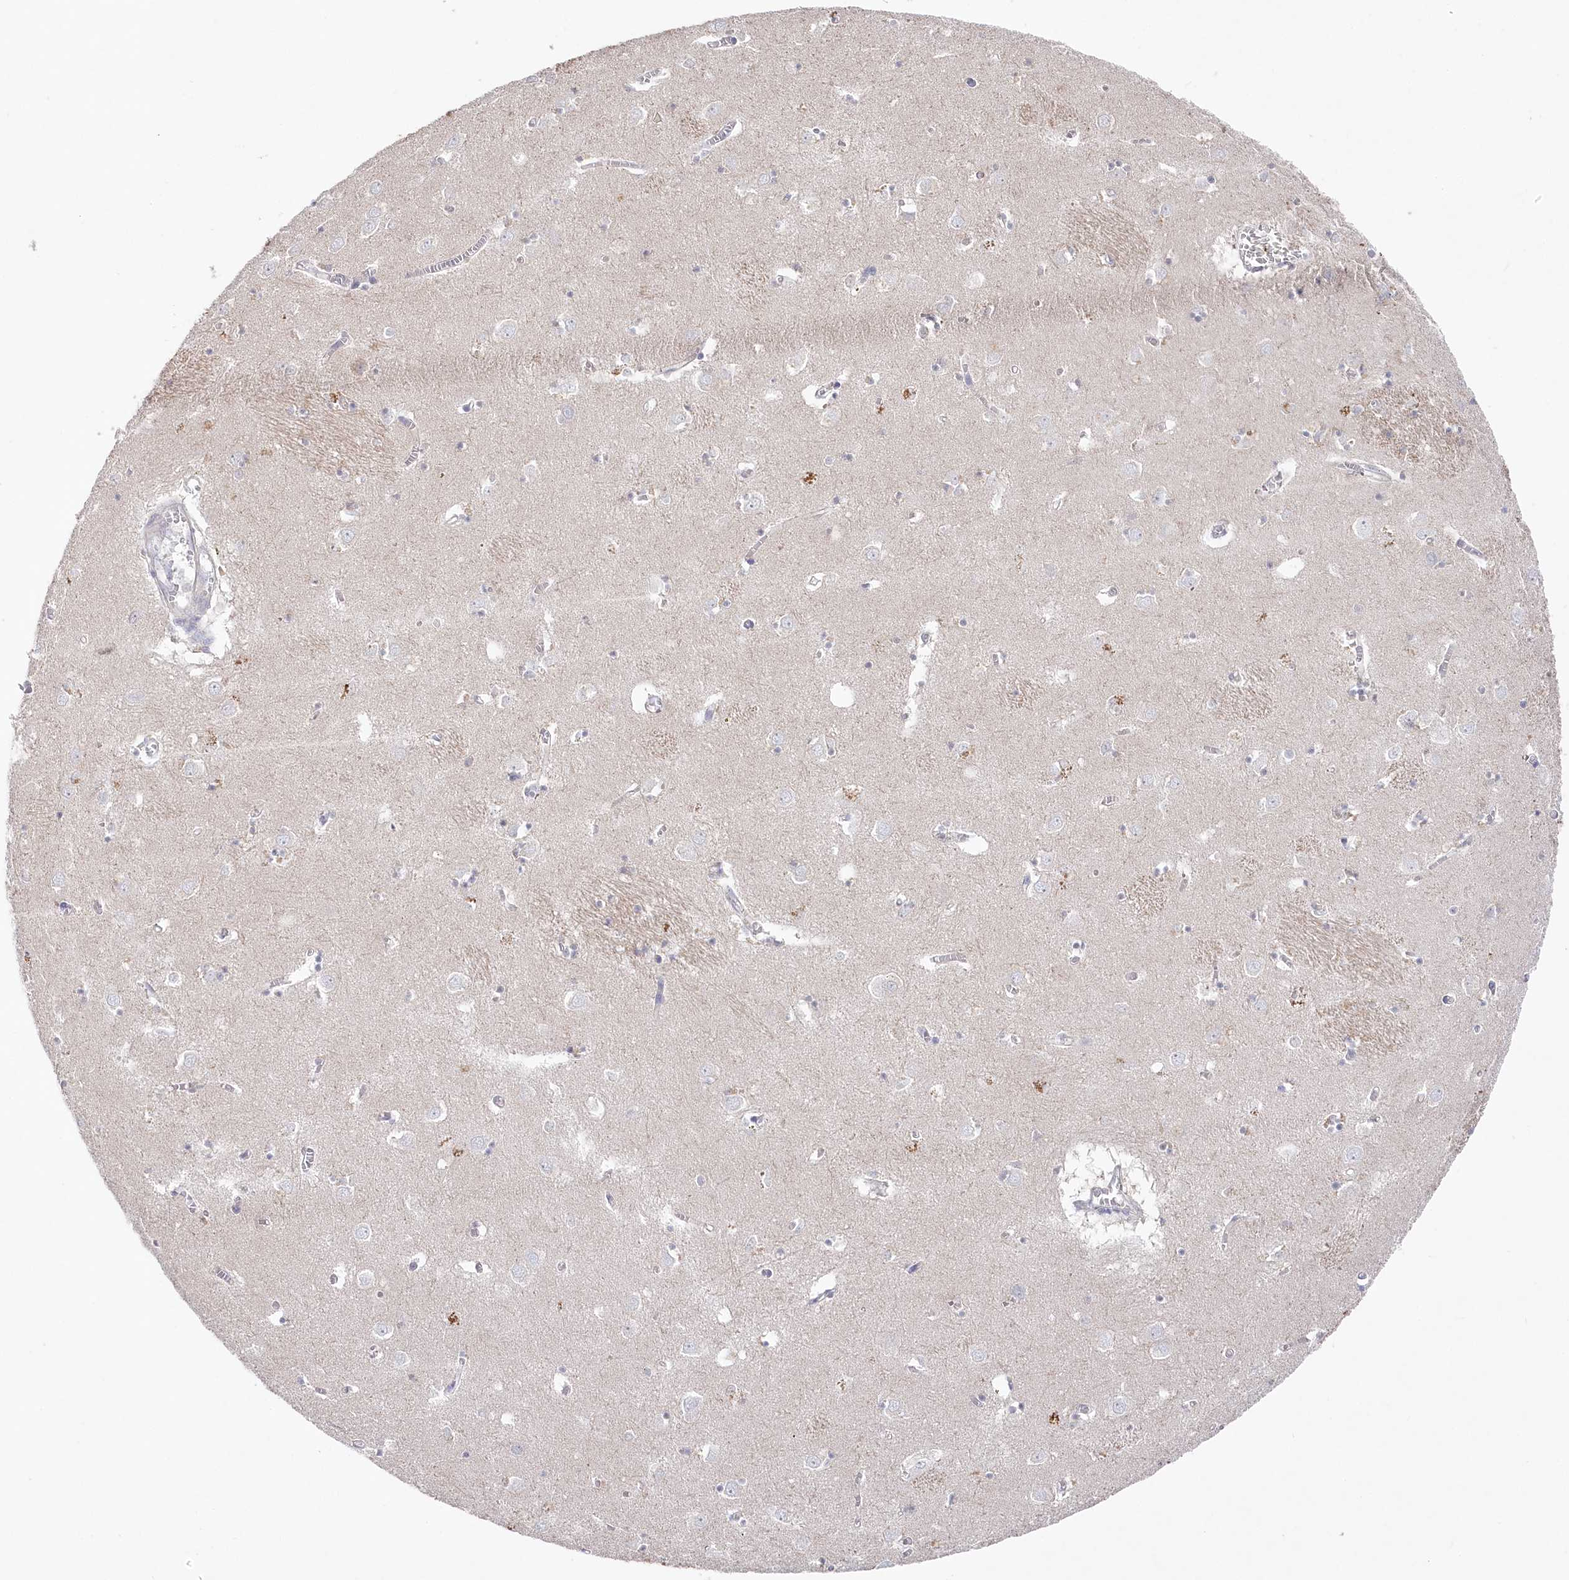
{"staining": {"intensity": "negative", "quantity": "none", "location": "none"}, "tissue": "caudate", "cell_type": "Glial cells", "image_type": "normal", "snomed": [{"axis": "morphology", "description": "Normal tissue, NOS"}, {"axis": "topography", "description": "Lateral ventricle wall"}], "caption": "DAB immunohistochemical staining of unremarkable caudate demonstrates no significant positivity in glial cells.", "gene": "AAMDC", "patient": {"sex": "male", "age": 70}}